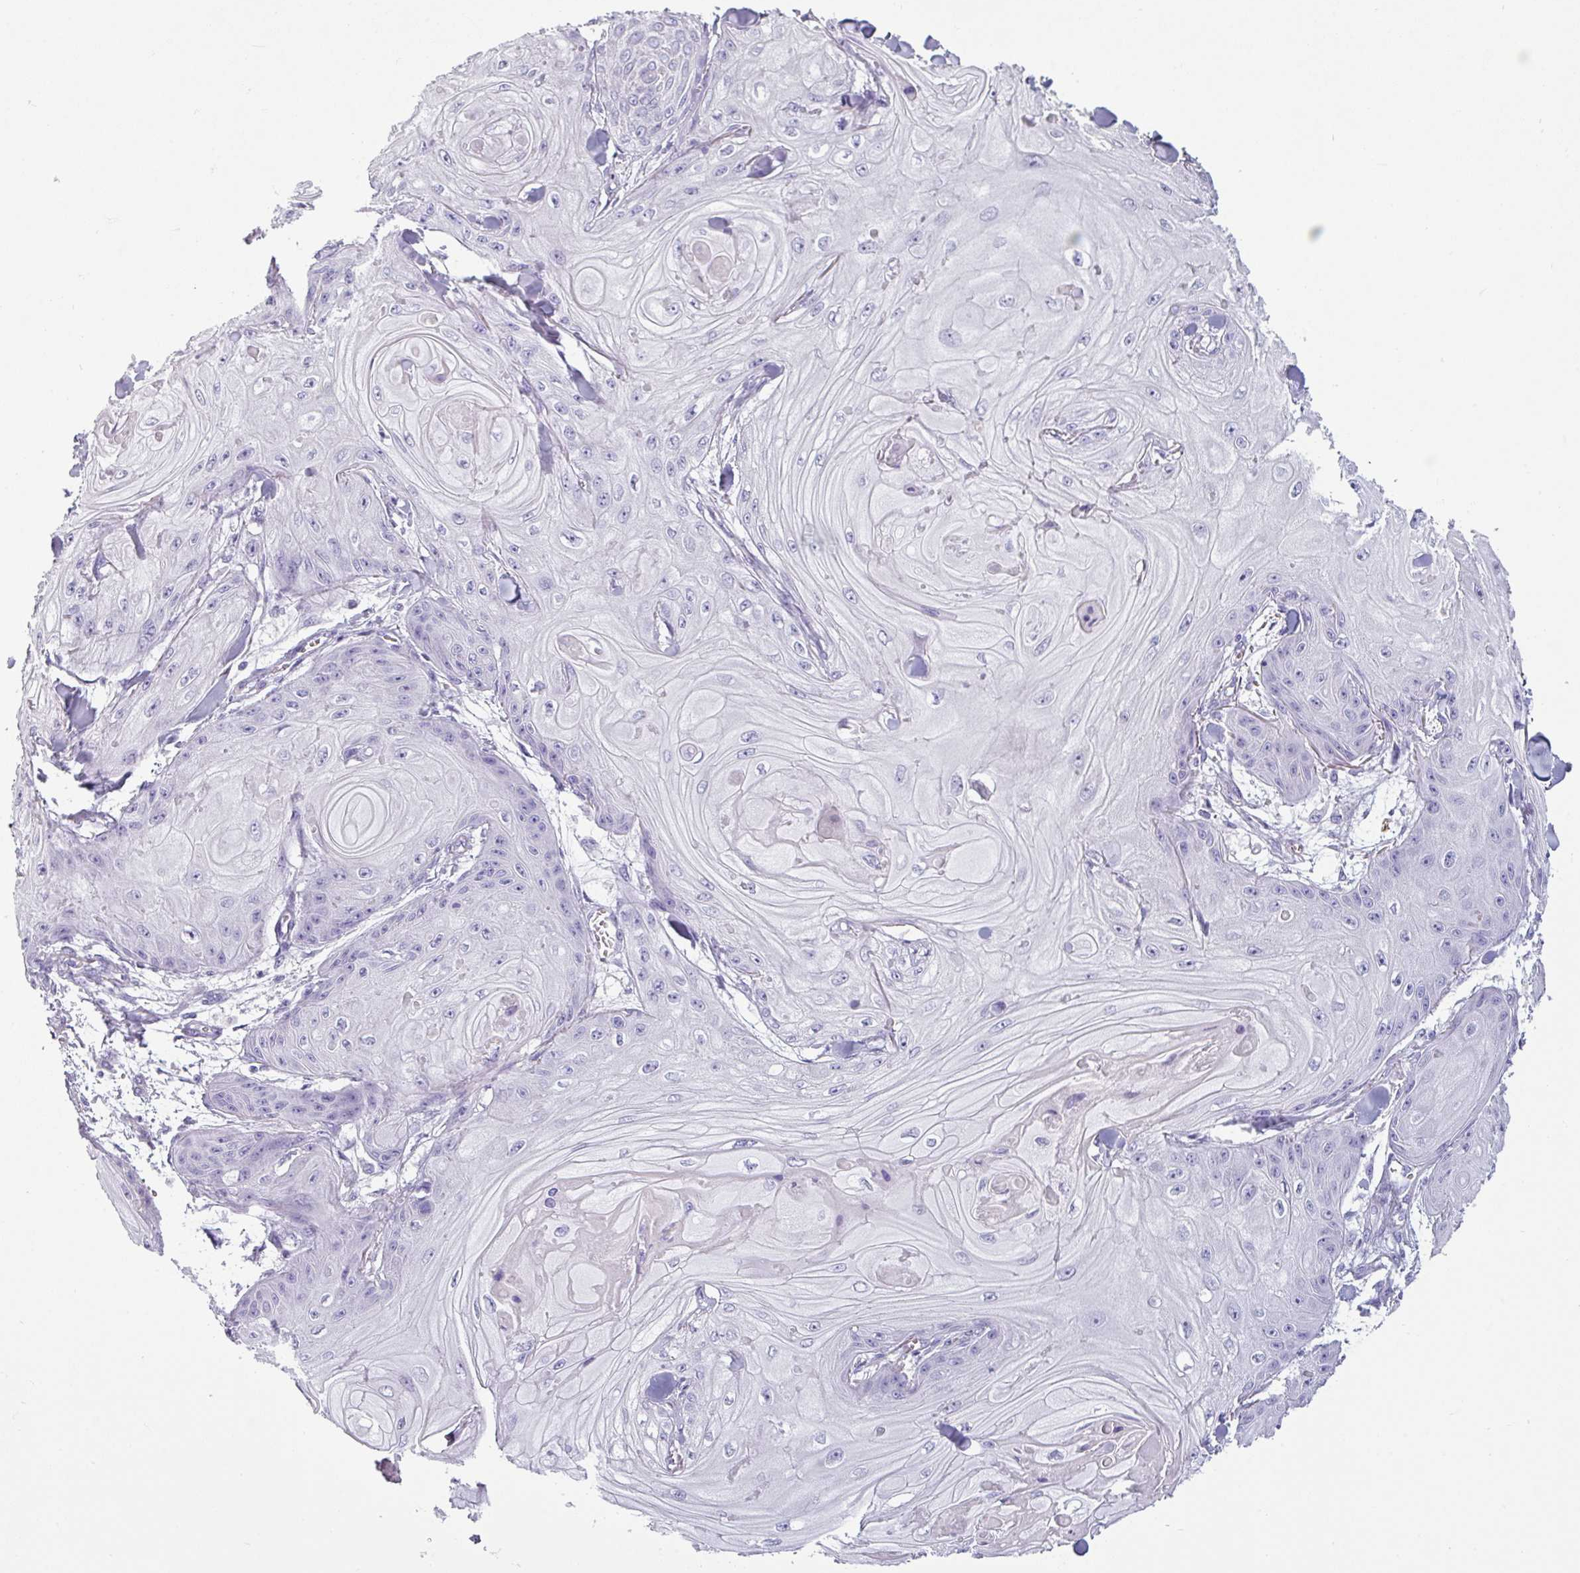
{"staining": {"intensity": "negative", "quantity": "none", "location": "none"}, "tissue": "skin cancer", "cell_type": "Tumor cells", "image_type": "cancer", "snomed": [{"axis": "morphology", "description": "Squamous cell carcinoma, NOS"}, {"axis": "topography", "description": "Skin"}], "caption": "This image is of skin cancer (squamous cell carcinoma) stained with immunohistochemistry to label a protein in brown with the nuclei are counter-stained blue. There is no expression in tumor cells.", "gene": "VCX2", "patient": {"sex": "male", "age": 74}}